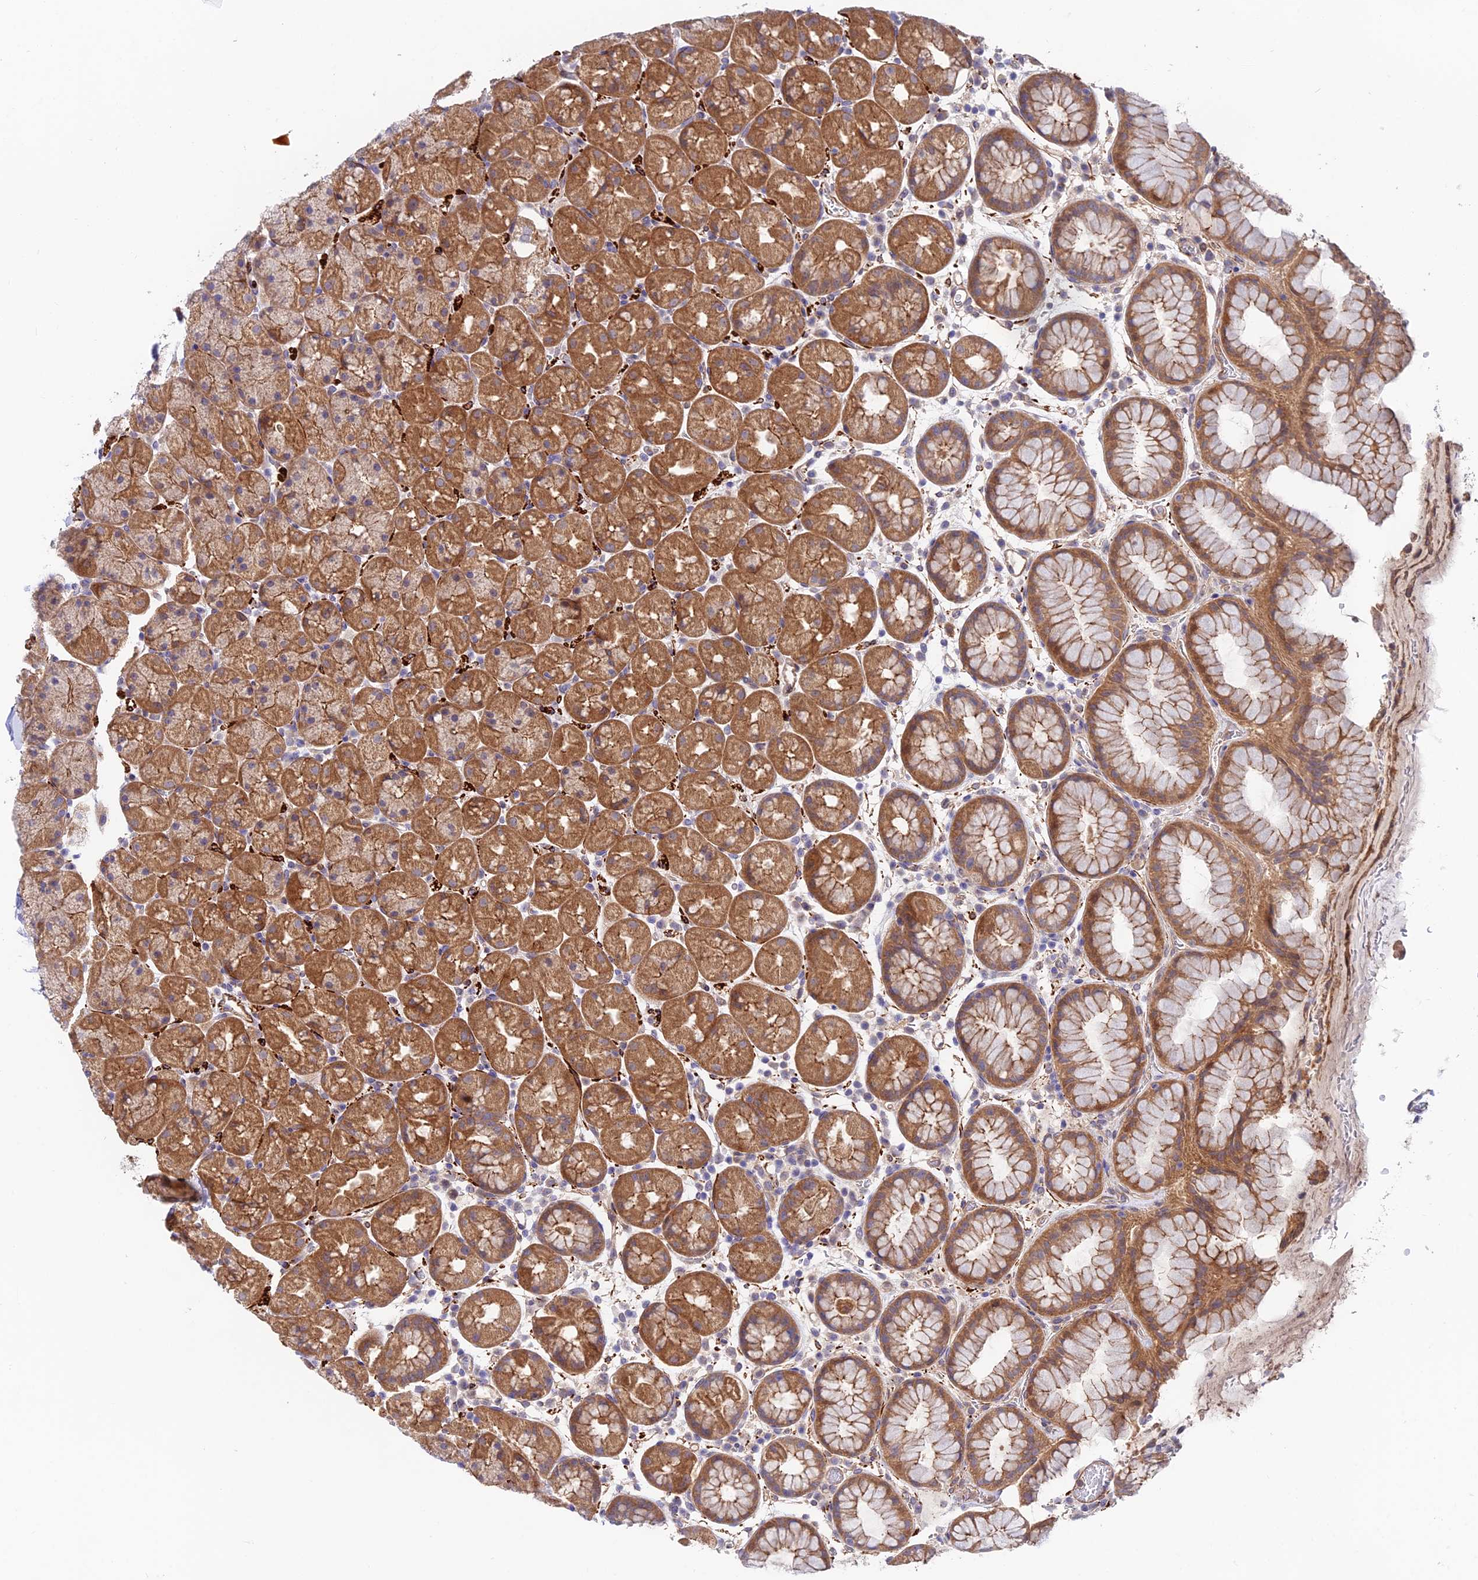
{"staining": {"intensity": "moderate", "quantity": ">75%", "location": "cytoplasmic/membranous"}, "tissue": "stomach", "cell_type": "Glandular cells", "image_type": "normal", "snomed": [{"axis": "morphology", "description": "Normal tissue, NOS"}, {"axis": "topography", "description": "Stomach, upper"}, {"axis": "topography", "description": "Stomach, lower"}], "caption": "A histopathology image of stomach stained for a protein reveals moderate cytoplasmic/membranous brown staining in glandular cells. (Stains: DAB in brown, nuclei in blue, Microscopy: brightfield microscopy at high magnification).", "gene": "ANKRD50", "patient": {"sex": "male", "age": 67}}